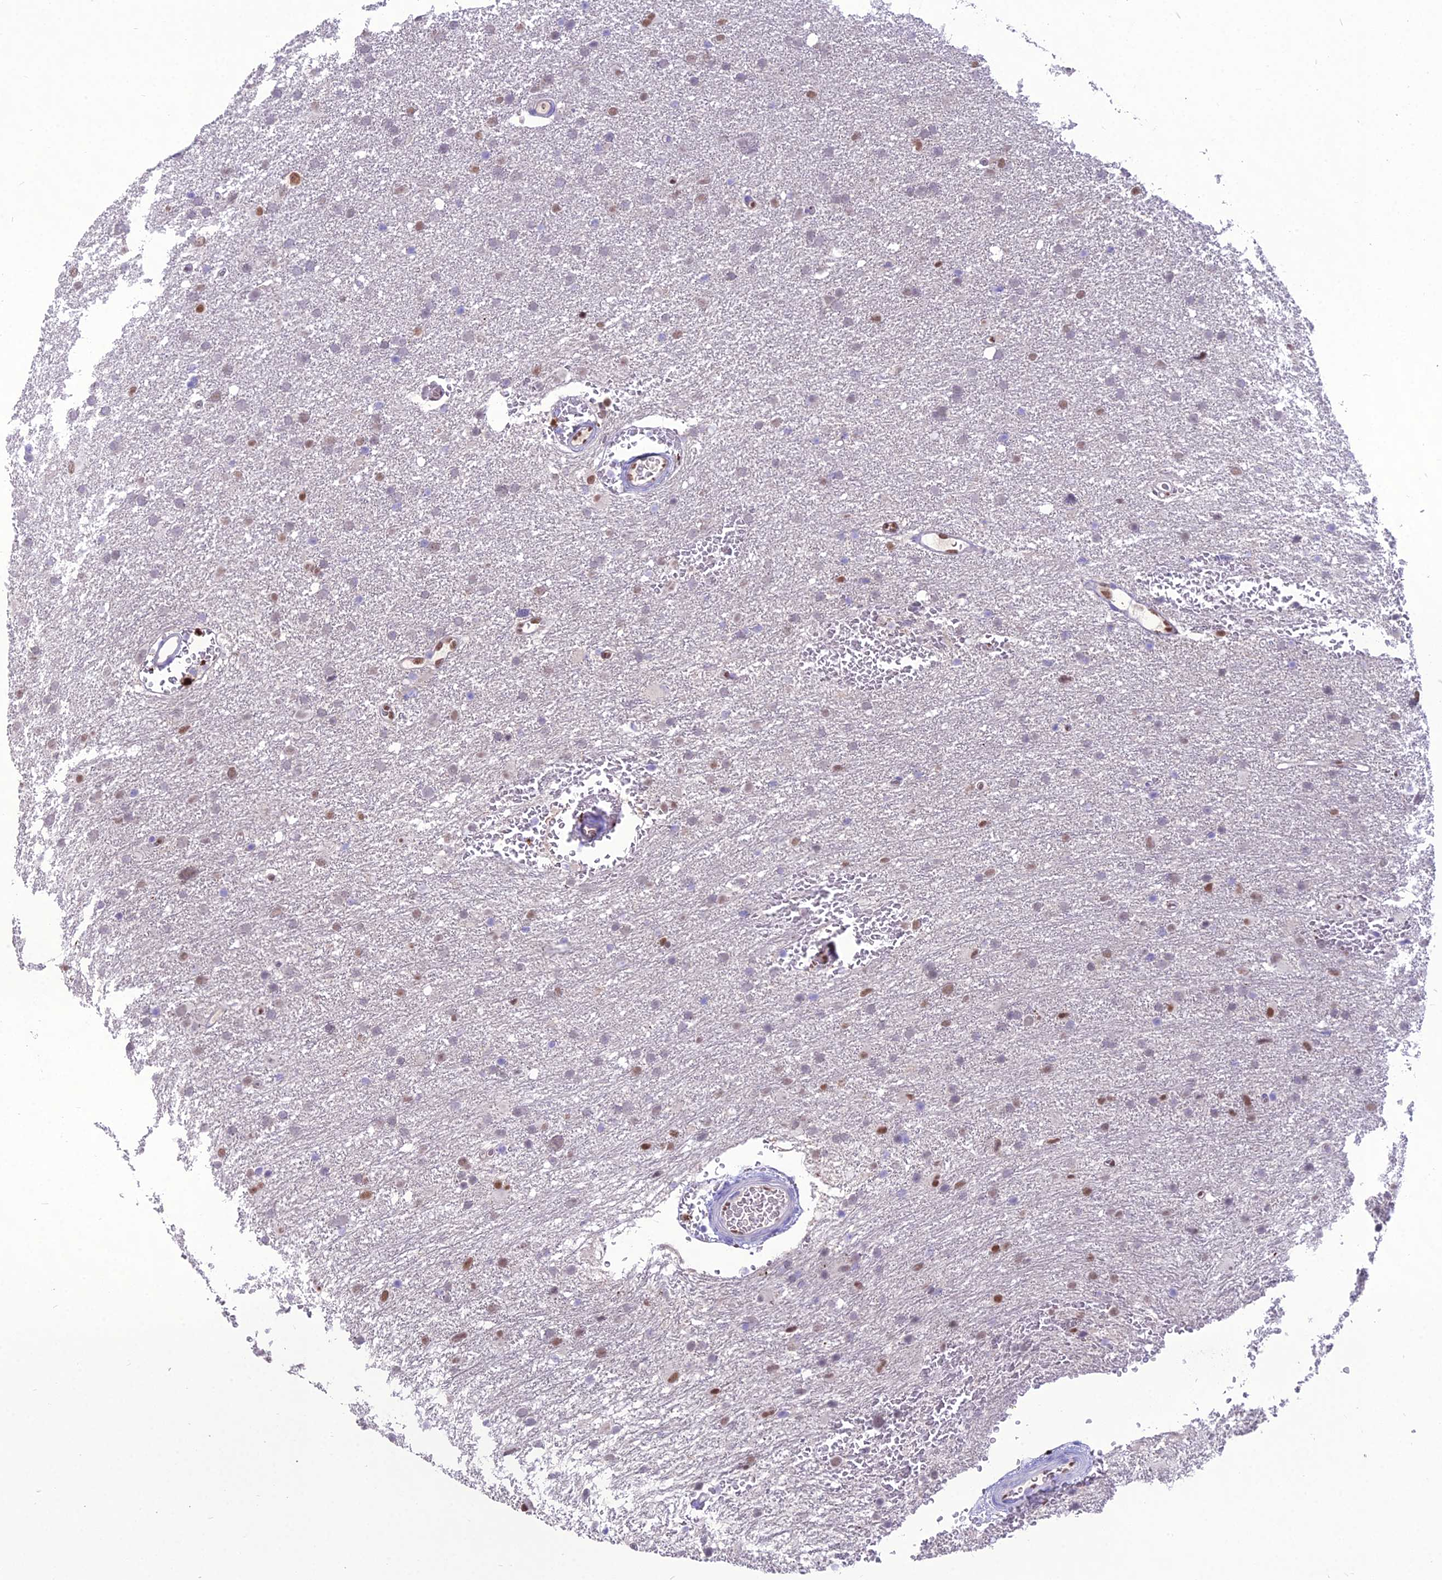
{"staining": {"intensity": "moderate", "quantity": "<25%", "location": "nuclear"}, "tissue": "glioma", "cell_type": "Tumor cells", "image_type": "cancer", "snomed": [{"axis": "morphology", "description": "Glioma, malignant, High grade"}, {"axis": "topography", "description": "Cerebral cortex"}], "caption": "Human glioma stained with a brown dye reveals moderate nuclear positive expression in approximately <25% of tumor cells.", "gene": "NOVA2", "patient": {"sex": "female", "age": 36}}